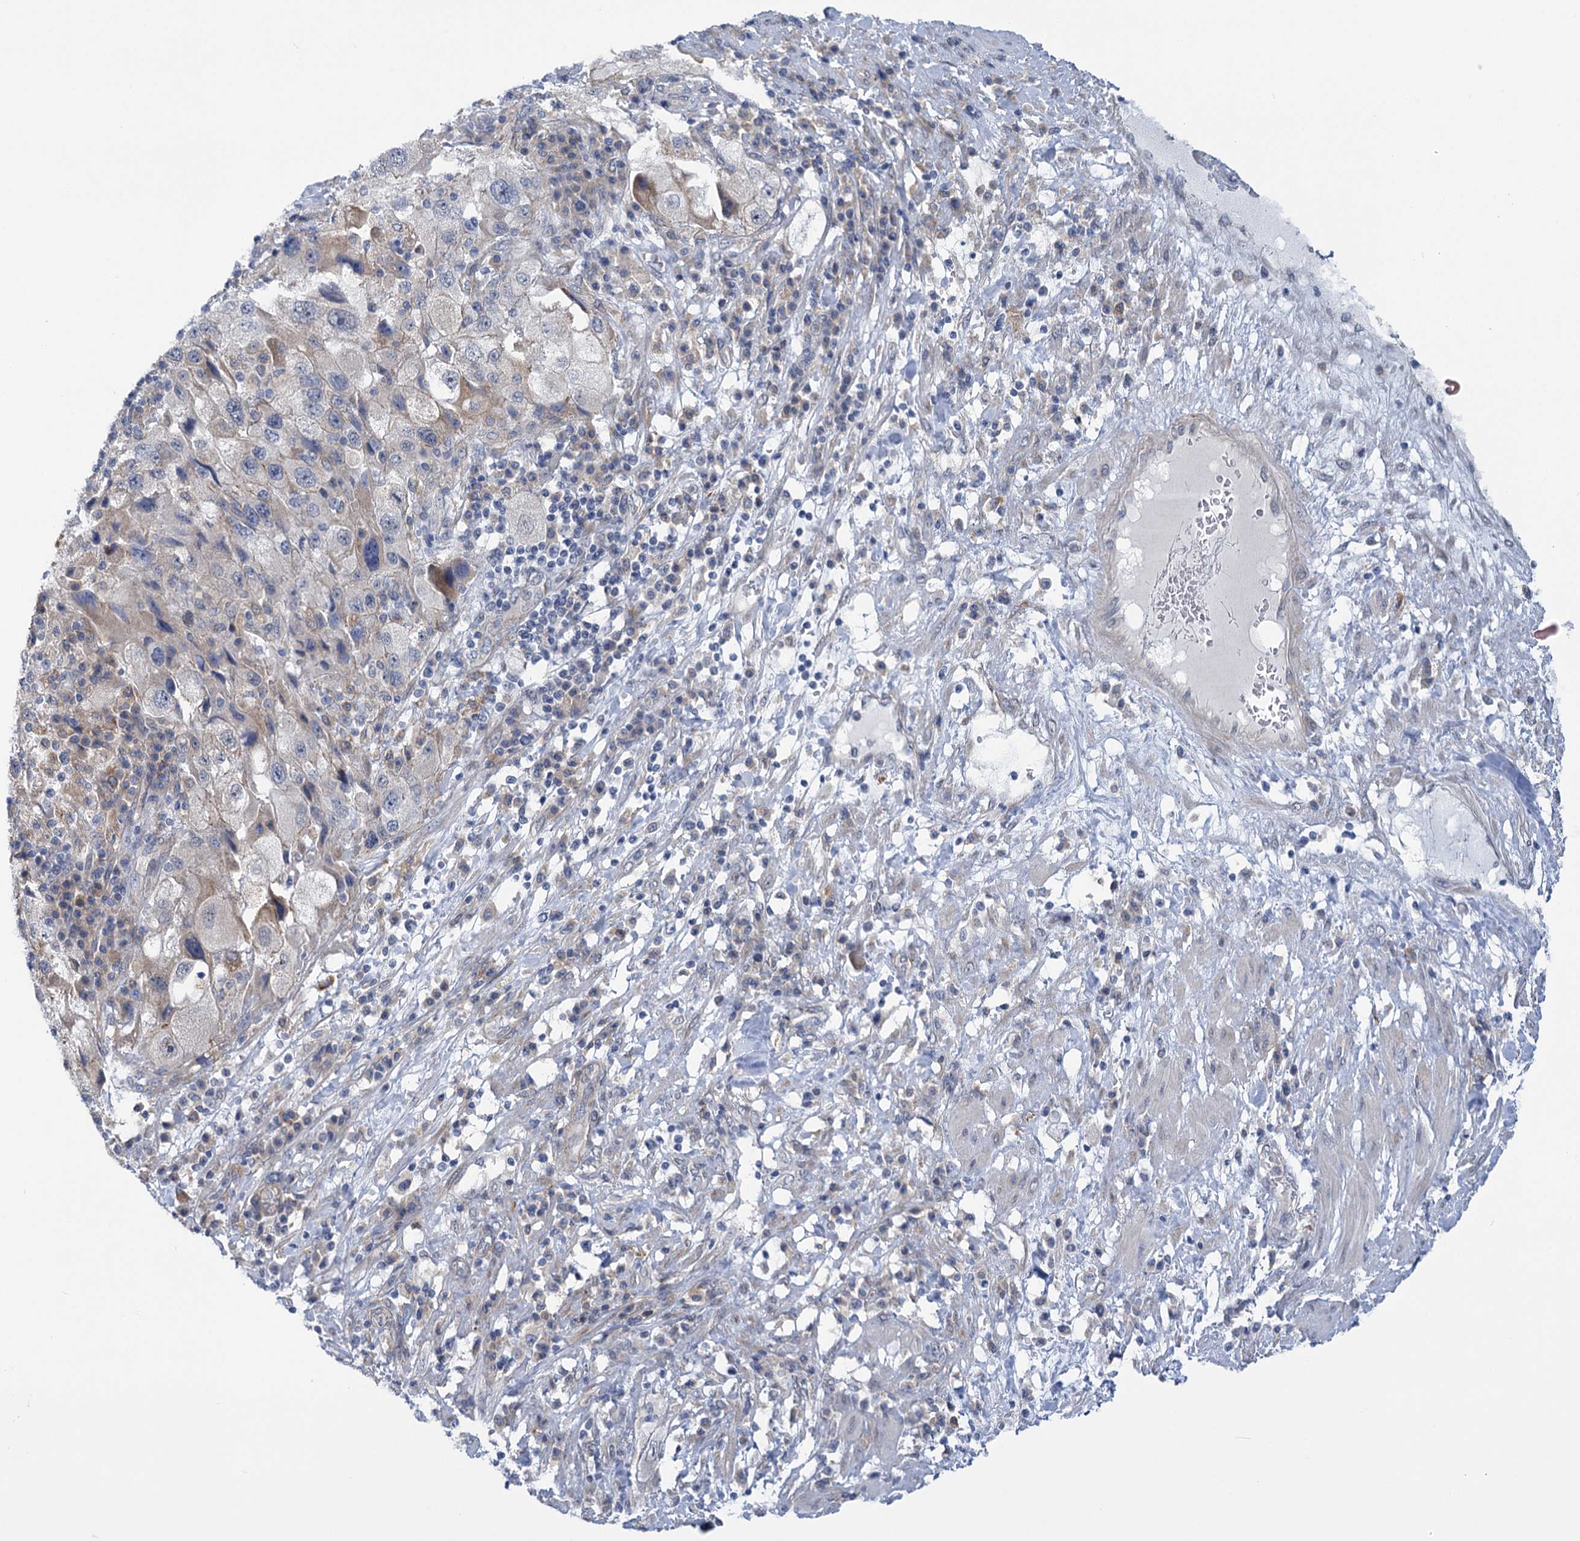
{"staining": {"intensity": "negative", "quantity": "none", "location": "none"}, "tissue": "endometrial cancer", "cell_type": "Tumor cells", "image_type": "cancer", "snomed": [{"axis": "morphology", "description": "Adenocarcinoma, NOS"}, {"axis": "topography", "description": "Endometrium"}], "caption": "Human endometrial adenocarcinoma stained for a protein using immunohistochemistry shows no staining in tumor cells.", "gene": "MBLAC2", "patient": {"sex": "female", "age": 49}}